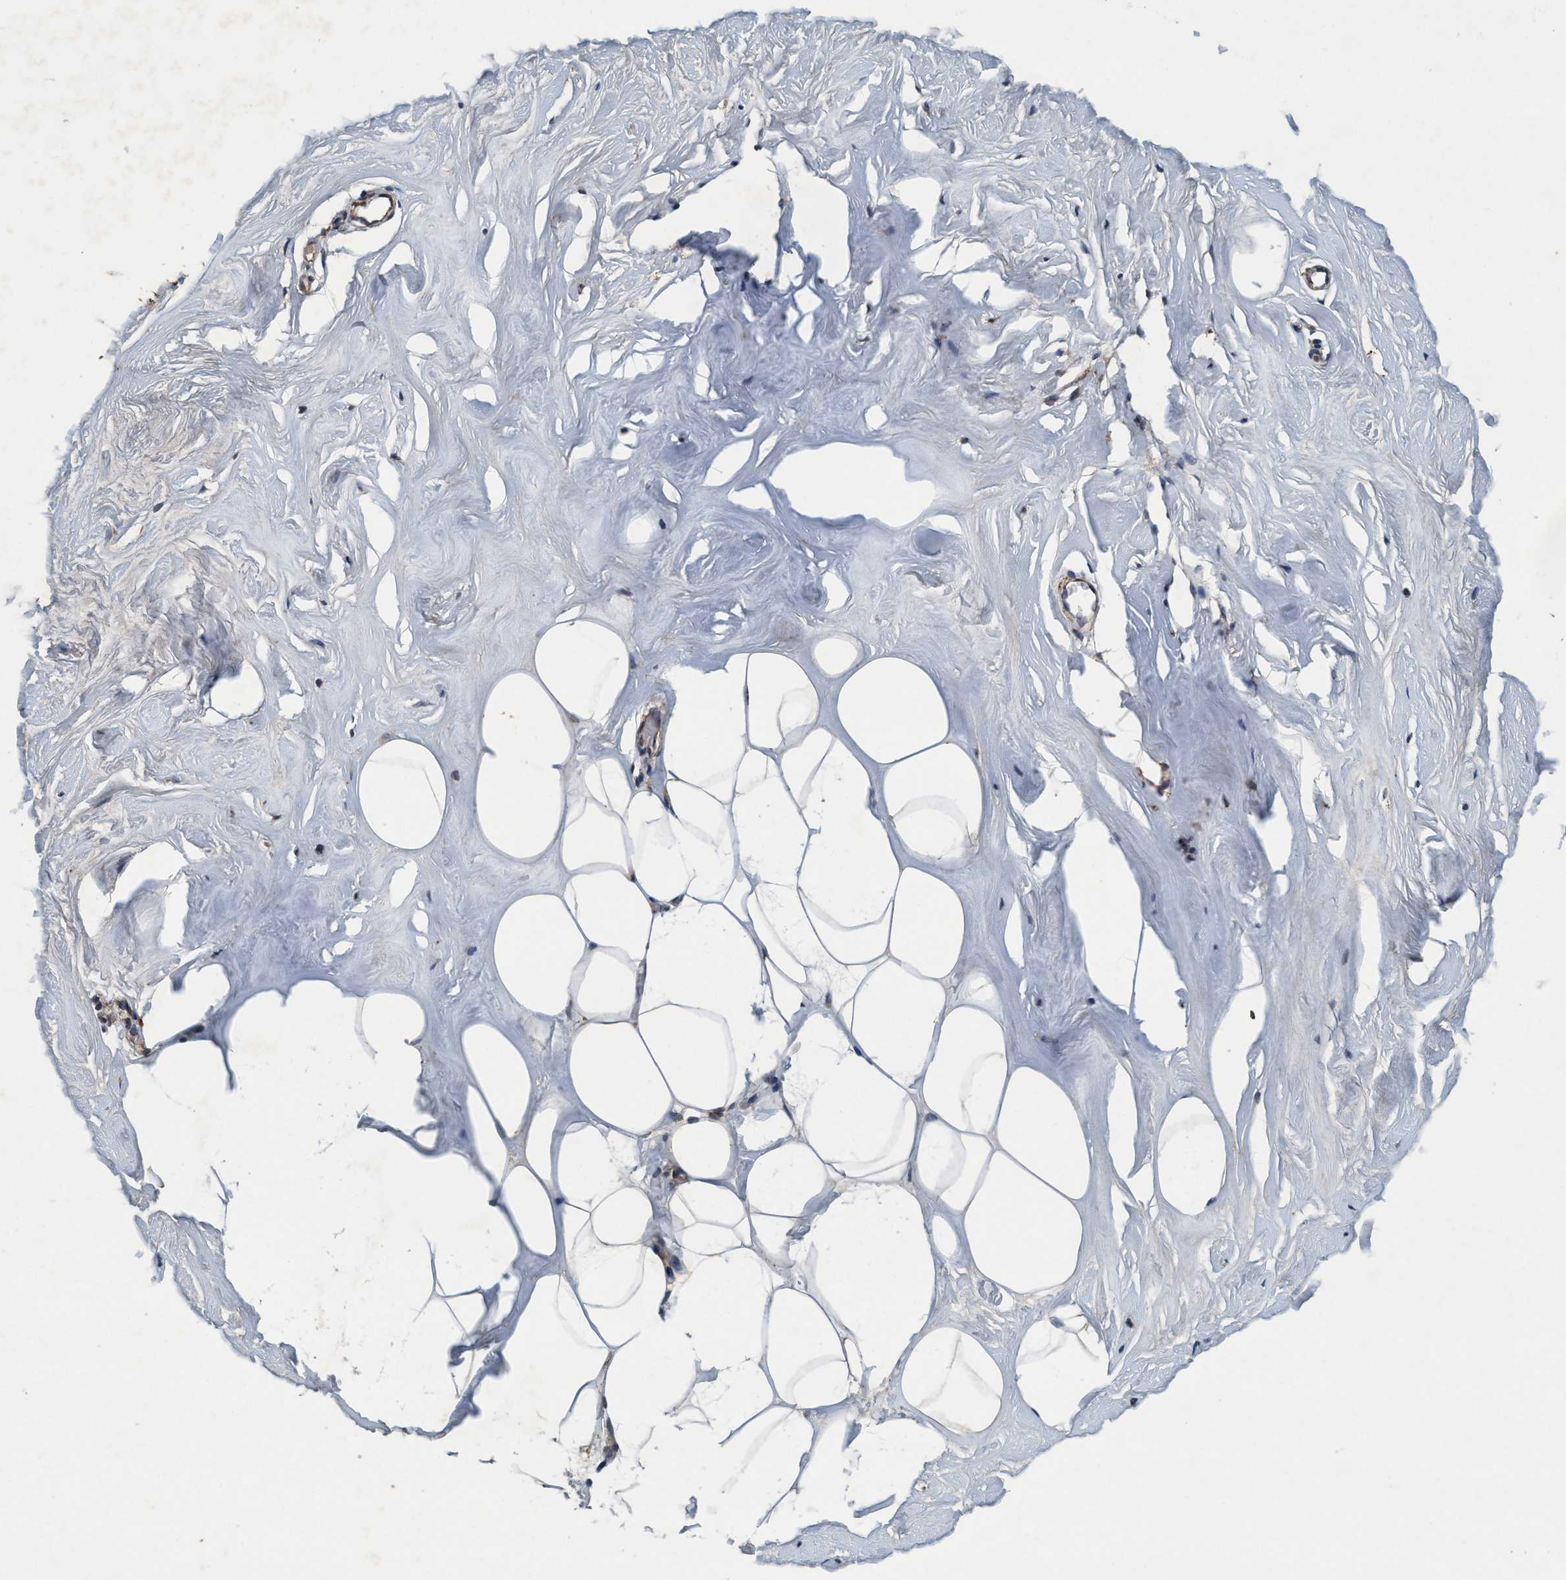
{"staining": {"intensity": "moderate", "quantity": ">75%", "location": "cytoplasmic/membranous"}, "tissue": "adipose tissue", "cell_type": "Adipocytes", "image_type": "normal", "snomed": [{"axis": "morphology", "description": "Normal tissue, NOS"}, {"axis": "morphology", "description": "Fibrosis, NOS"}, {"axis": "topography", "description": "Breast"}, {"axis": "topography", "description": "Adipose tissue"}], "caption": "A brown stain shows moderate cytoplasmic/membranous expression of a protein in adipocytes of normal adipose tissue.", "gene": "AKT1S1", "patient": {"sex": "female", "age": 39}}